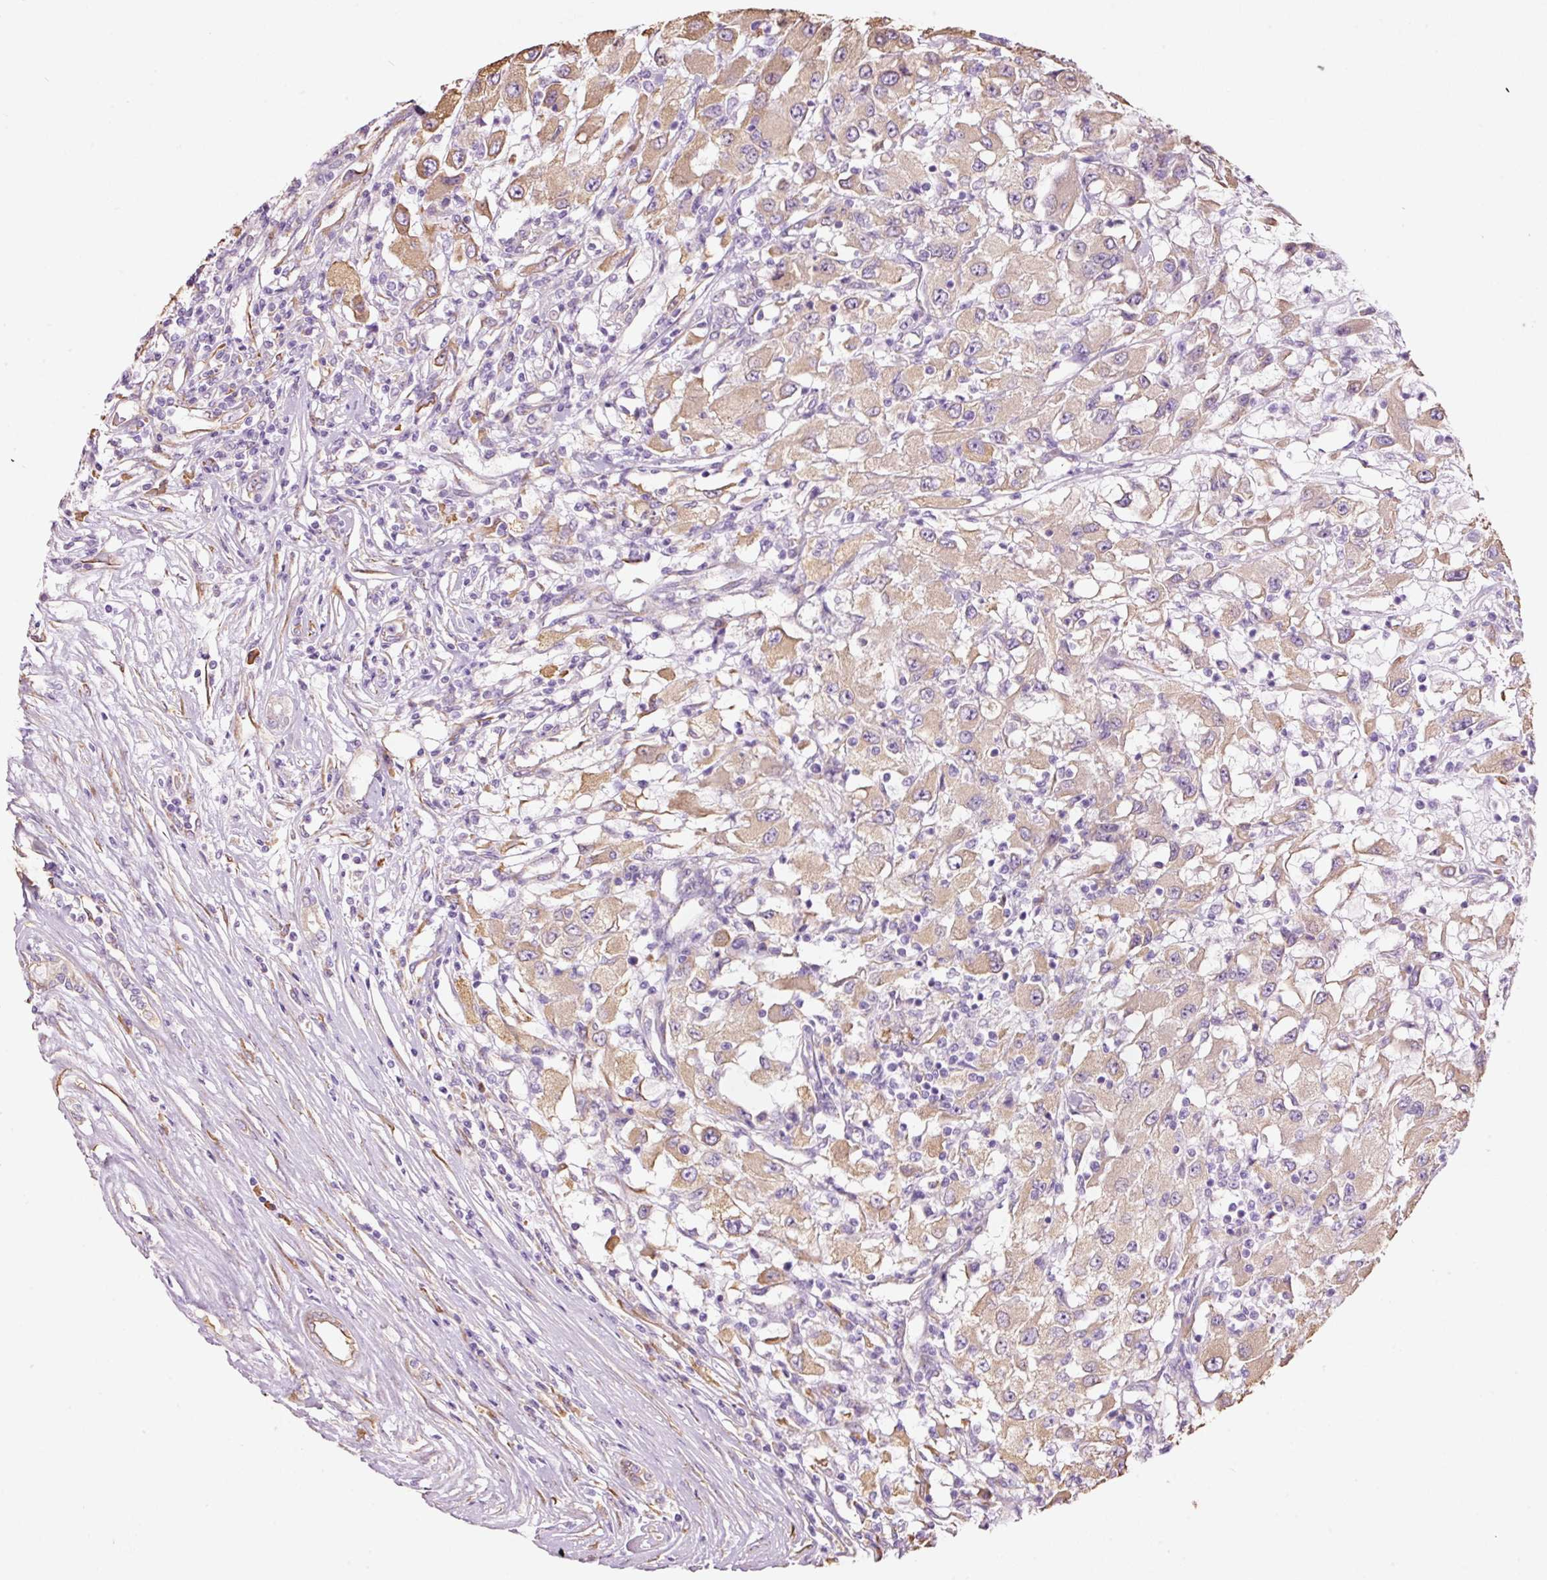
{"staining": {"intensity": "moderate", "quantity": ">75%", "location": "cytoplasmic/membranous"}, "tissue": "renal cancer", "cell_type": "Tumor cells", "image_type": "cancer", "snomed": [{"axis": "morphology", "description": "Adenocarcinoma, NOS"}, {"axis": "topography", "description": "Kidney"}], "caption": "Protein analysis of renal adenocarcinoma tissue displays moderate cytoplasmic/membranous positivity in approximately >75% of tumor cells.", "gene": "GCG", "patient": {"sex": "female", "age": 67}}